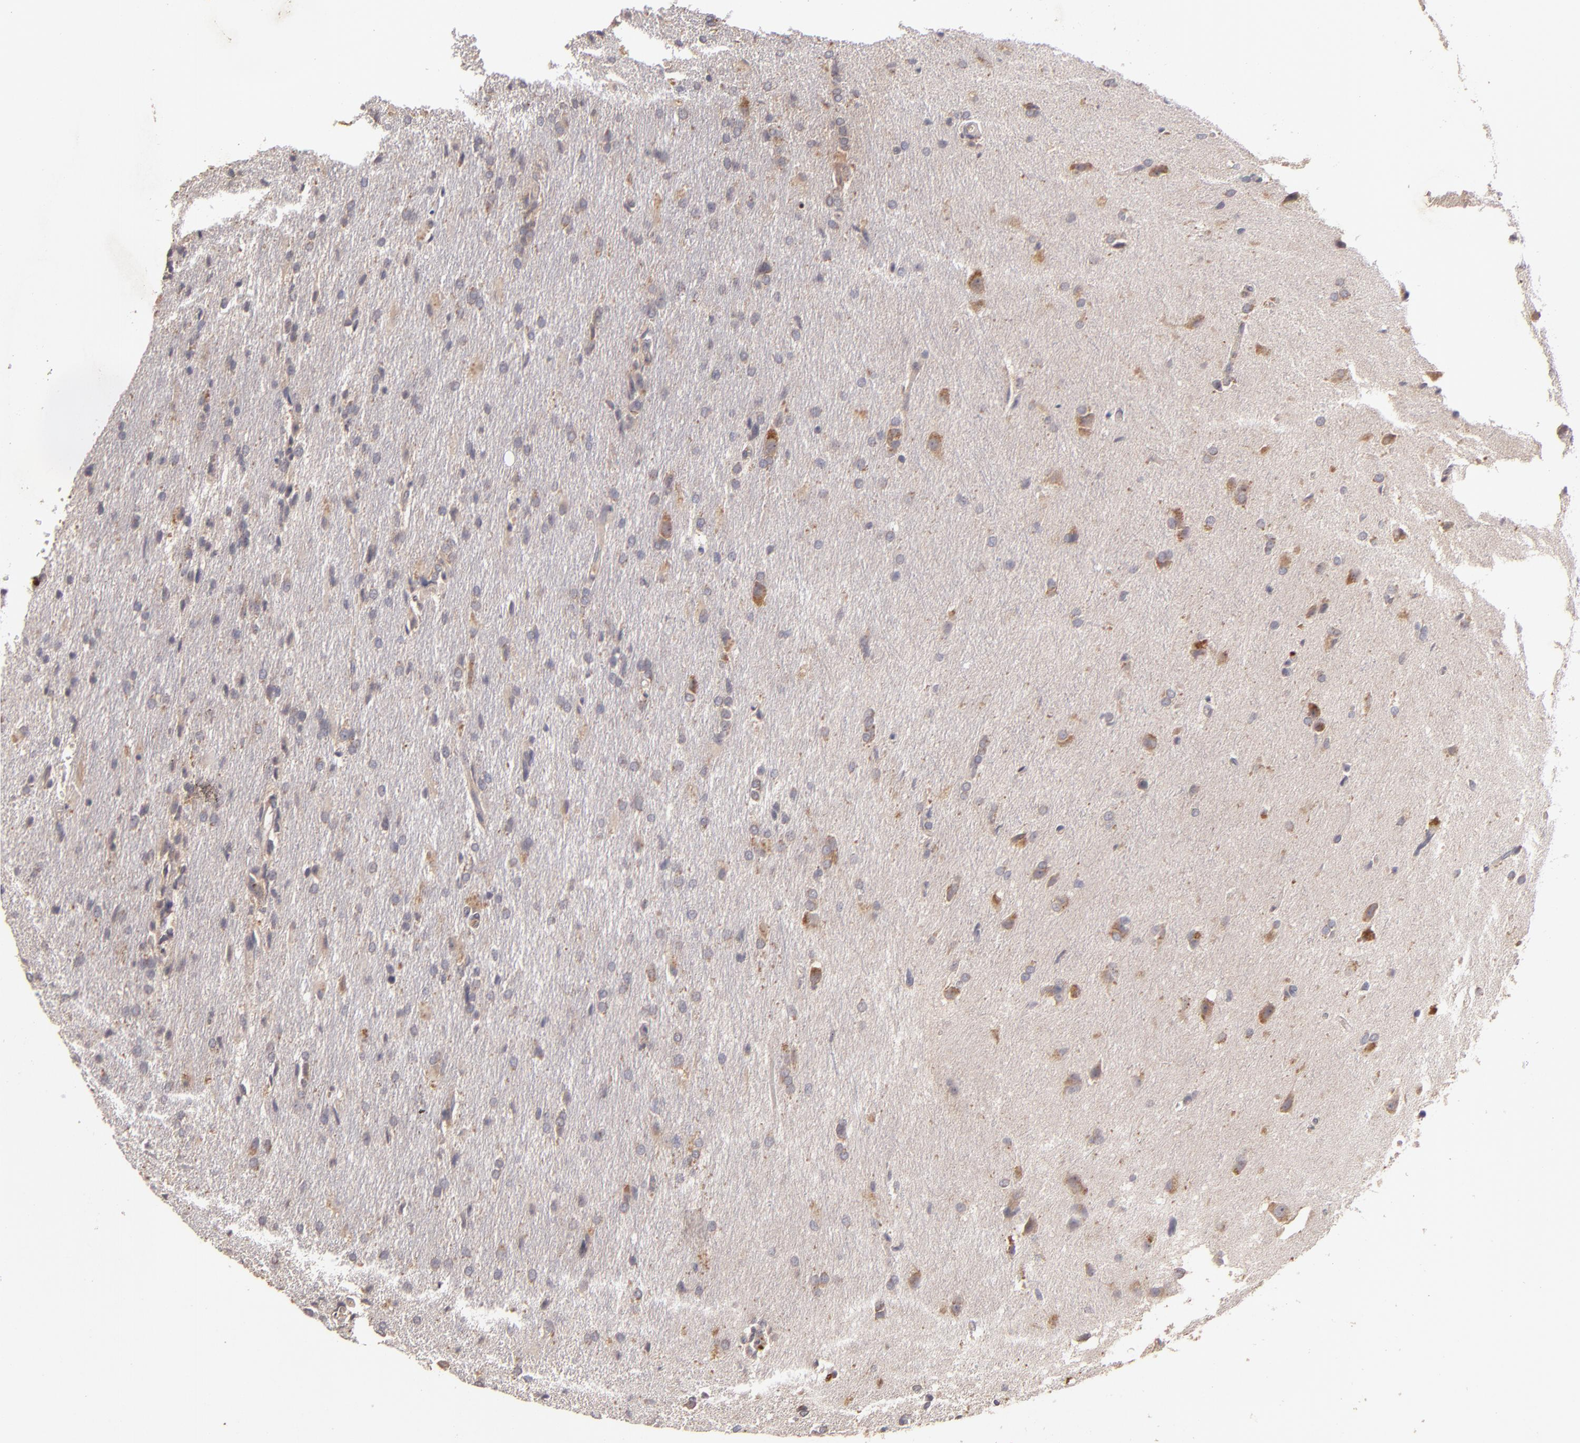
{"staining": {"intensity": "weak", "quantity": "<25%", "location": "cytoplasmic/membranous"}, "tissue": "glioma", "cell_type": "Tumor cells", "image_type": "cancer", "snomed": [{"axis": "morphology", "description": "Glioma, malignant, High grade"}, {"axis": "topography", "description": "Brain"}], "caption": "Glioma was stained to show a protein in brown. There is no significant staining in tumor cells. (DAB immunohistochemistry (IHC) with hematoxylin counter stain).", "gene": "UPF3B", "patient": {"sex": "male", "age": 68}}